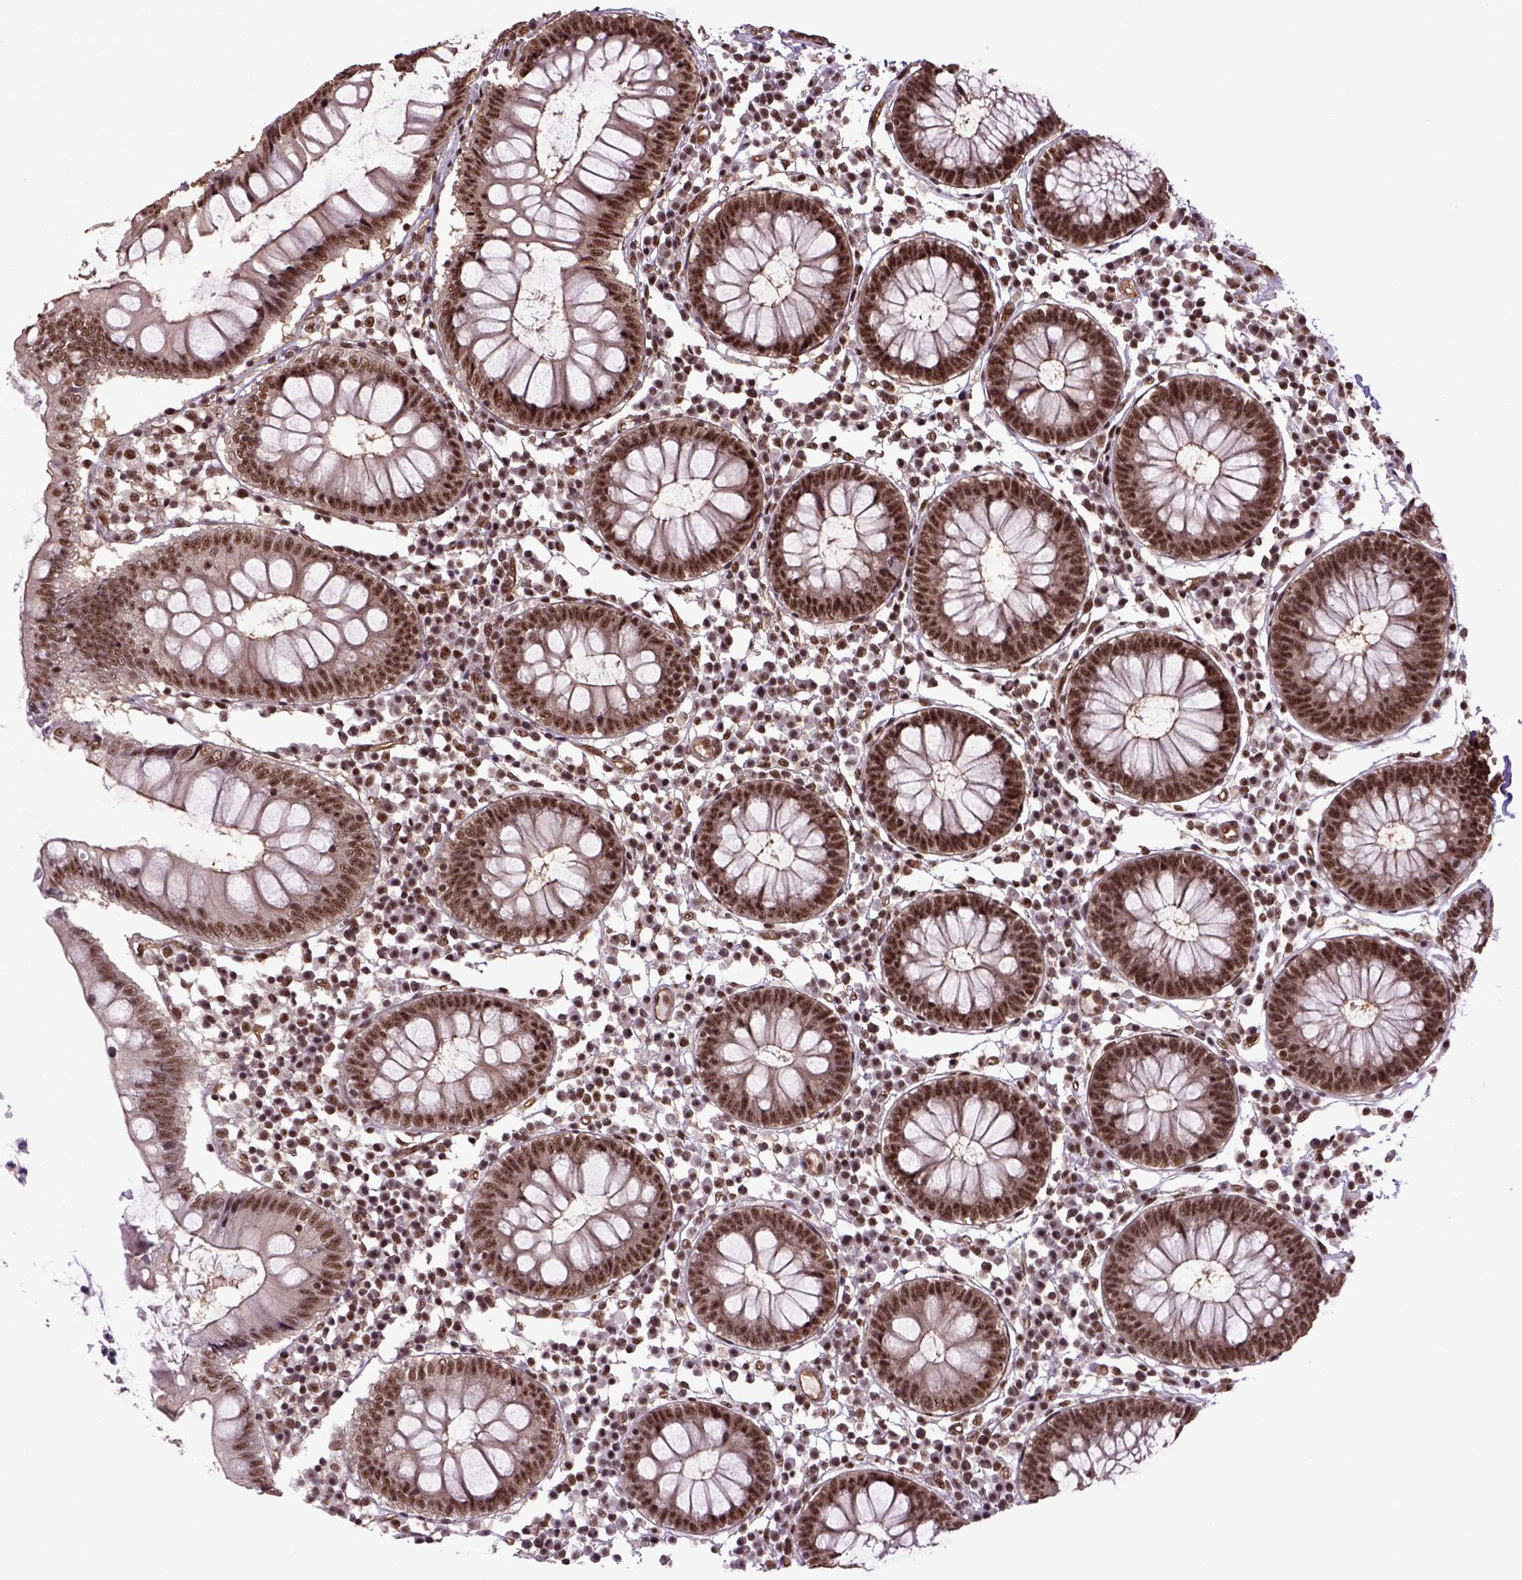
{"staining": {"intensity": "strong", "quantity": ">75%", "location": "nuclear"}, "tissue": "colon", "cell_type": "Endothelial cells", "image_type": "normal", "snomed": [{"axis": "morphology", "description": "Normal tissue, NOS"}, {"axis": "morphology", "description": "Adenocarcinoma, NOS"}, {"axis": "topography", "description": "Colon"}], "caption": "A photomicrograph showing strong nuclear positivity in approximately >75% of endothelial cells in benign colon, as visualized by brown immunohistochemical staining.", "gene": "PPIG", "patient": {"sex": "male", "age": 83}}